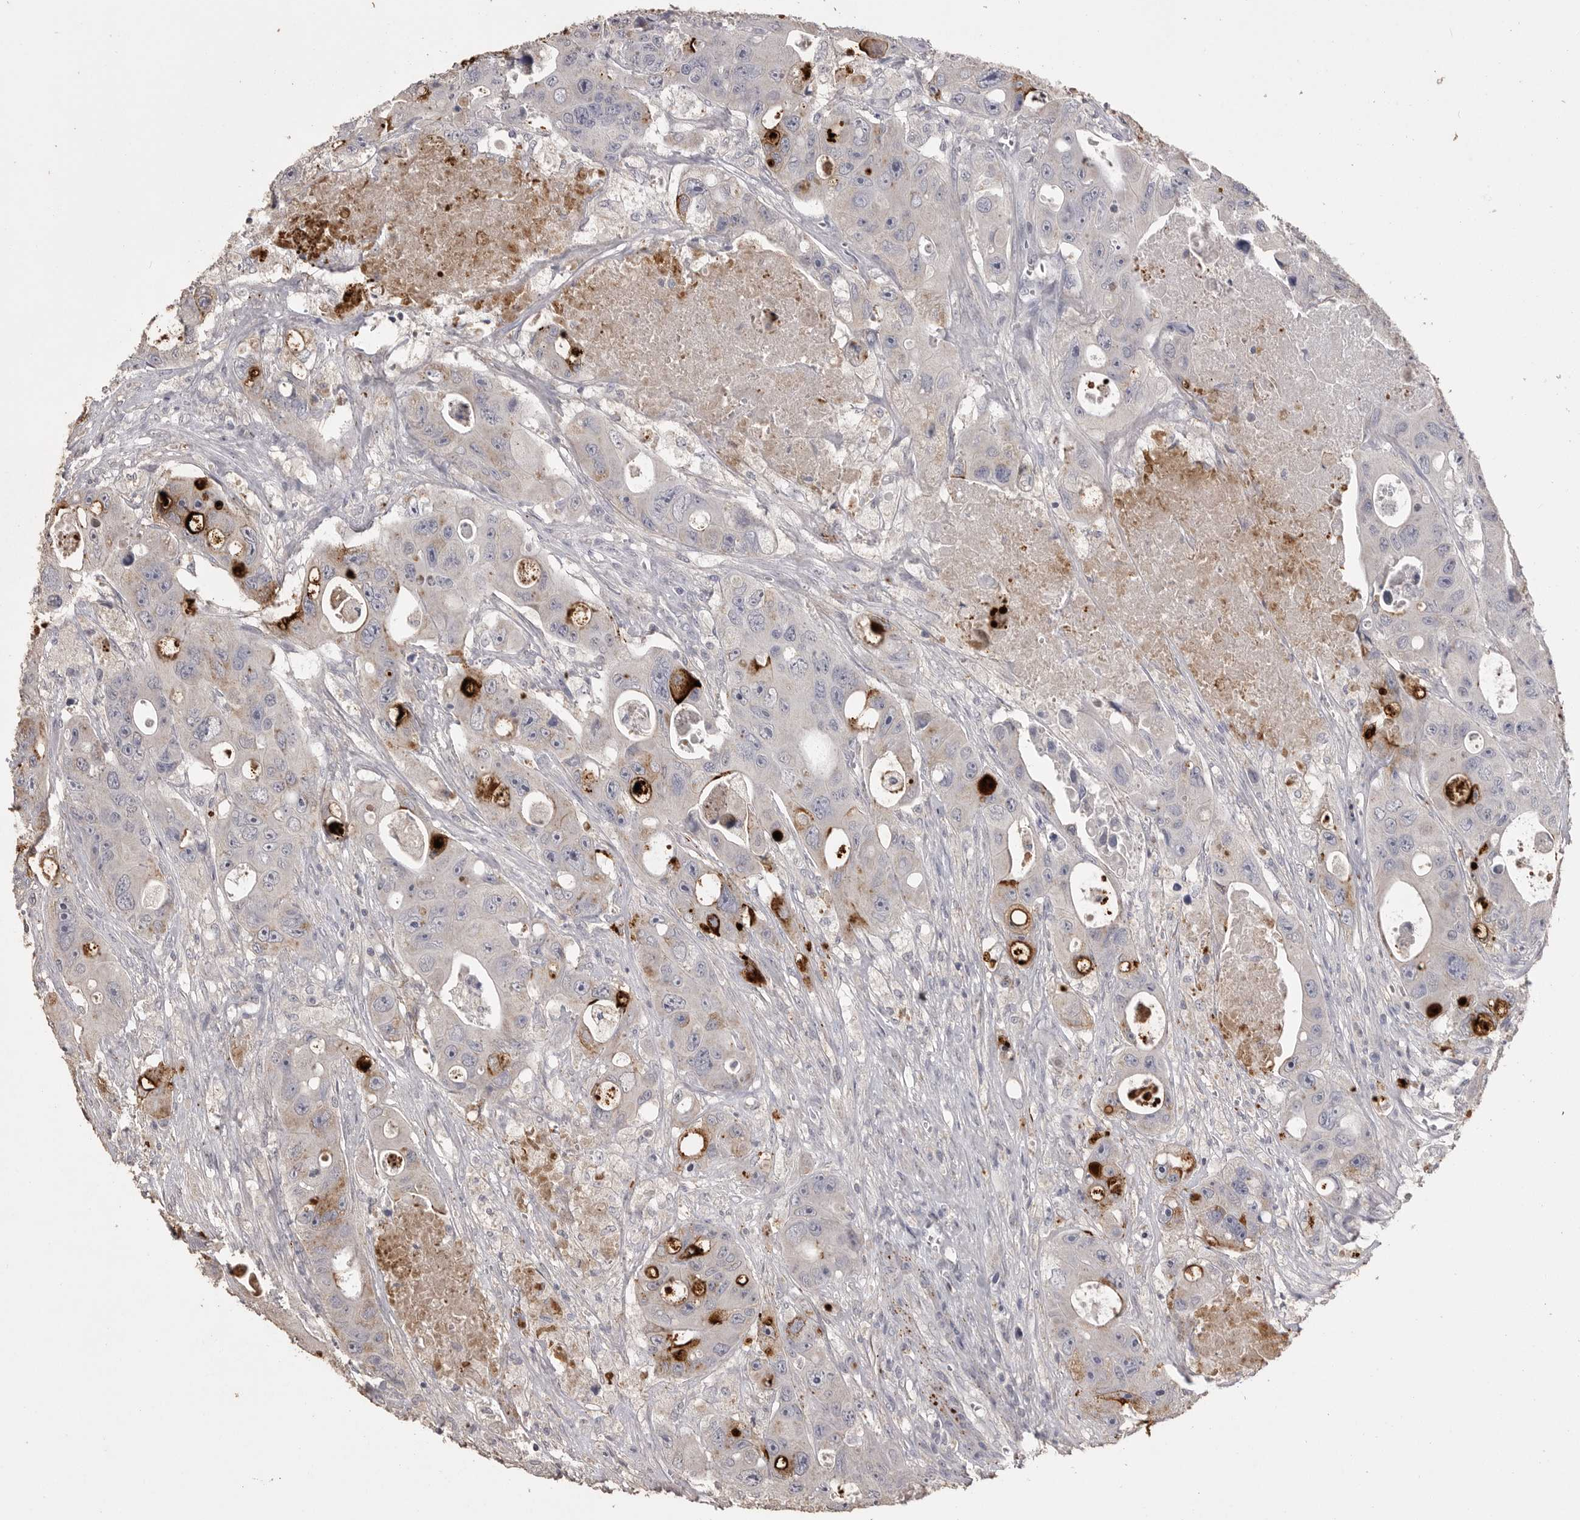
{"staining": {"intensity": "moderate", "quantity": "<25%", "location": "cytoplasmic/membranous"}, "tissue": "colorectal cancer", "cell_type": "Tumor cells", "image_type": "cancer", "snomed": [{"axis": "morphology", "description": "Adenocarcinoma, NOS"}, {"axis": "topography", "description": "Colon"}], "caption": "Brown immunohistochemical staining in human colorectal cancer (adenocarcinoma) exhibits moderate cytoplasmic/membranous positivity in approximately <25% of tumor cells. (Stains: DAB in brown, nuclei in blue, Microscopy: brightfield microscopy at high magnification).", "gene": "MMP7", "patient": {"sex": "female", "age": 46}}